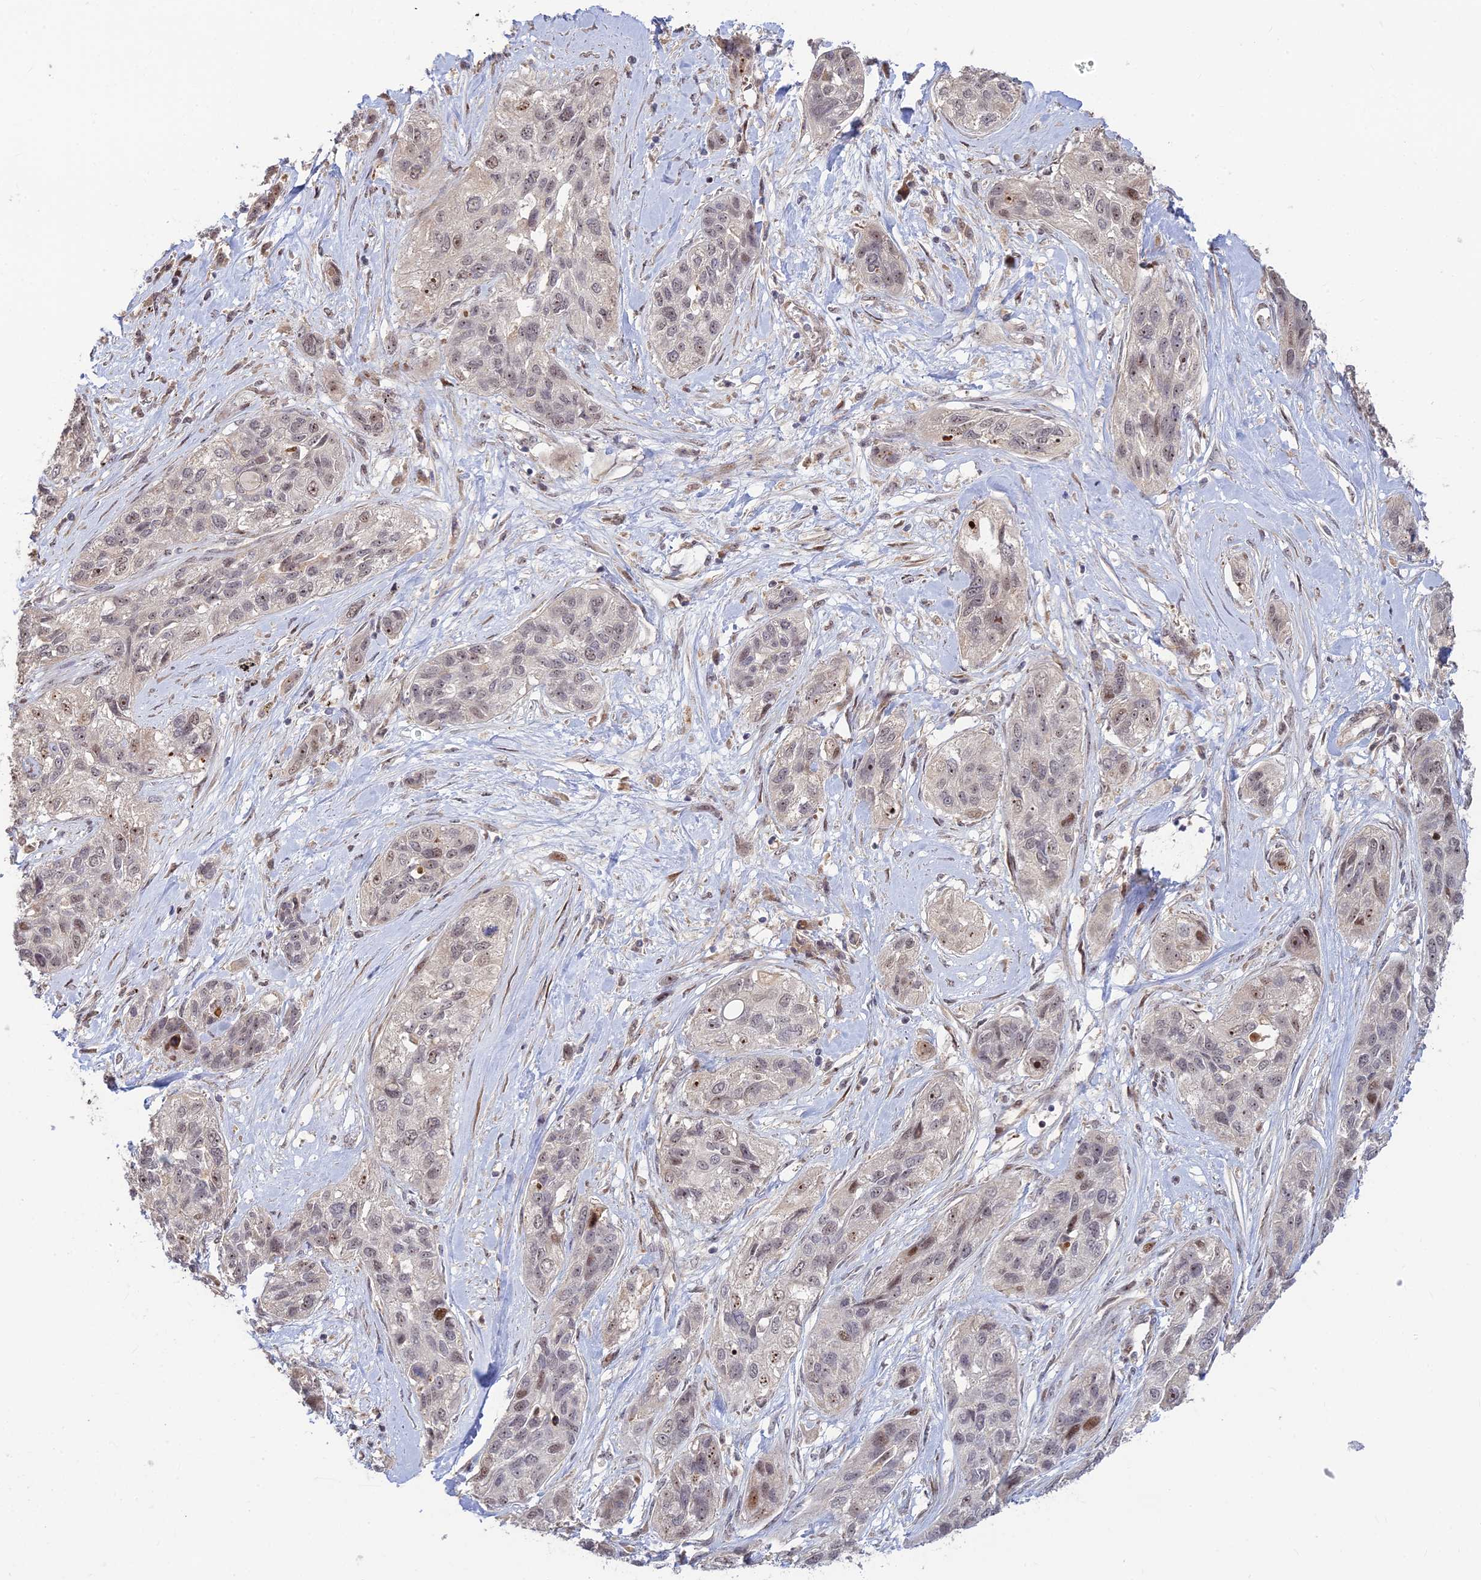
{"staining": {"intensity": "moderate", "quantity": "<25%", "location": "nuclear"}, "tissue": "lung cancer", "cell_type": "Tumor cells", "image_type": "cancer", "snomed": [{"axis": "morphology", "description": "Squamous cell carcinoma, NOS"}, {"axis": "topography", "description": "Lung"}], "caption": "A histopathology image of lung cancer stained for a protein demonstrates moderate nuclear brown staining in tumor cells.", "gene": "UFSP2", "patient": {"sex": "female", "age": 70}}